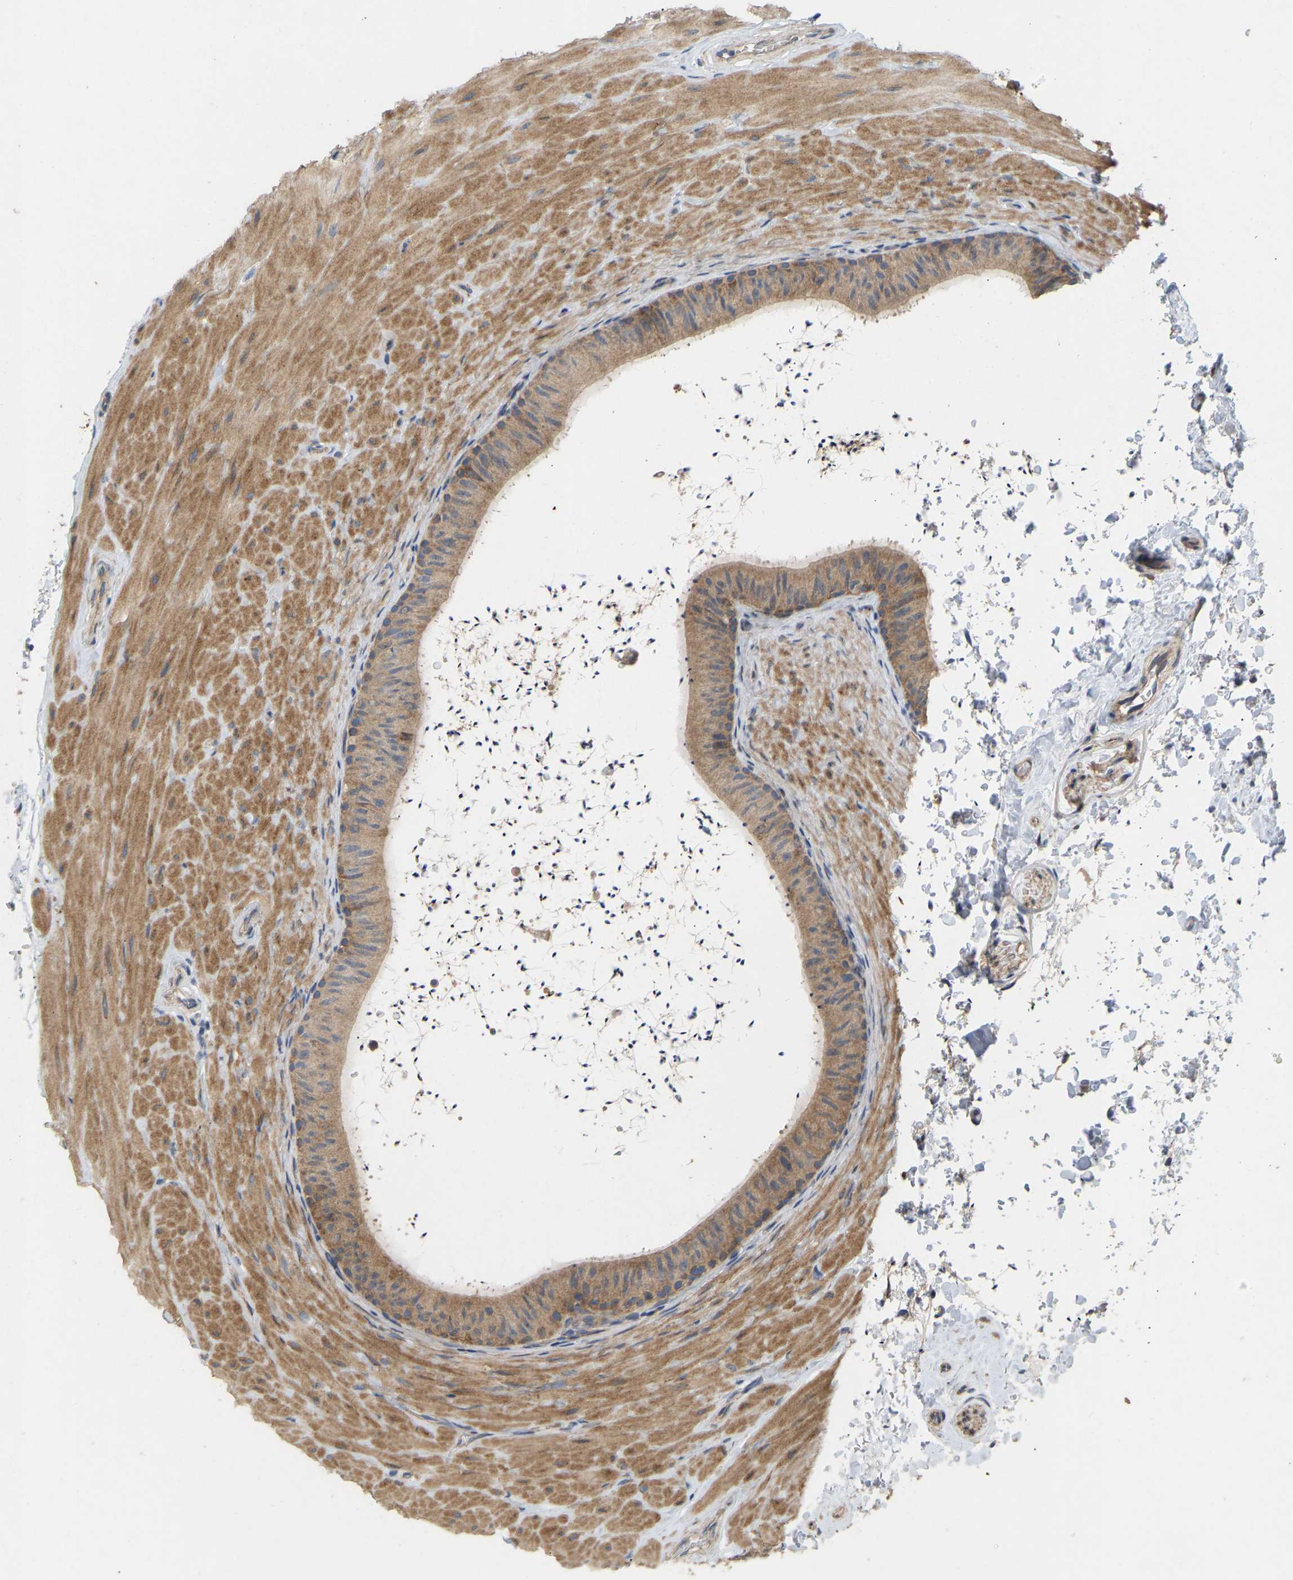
{"staining": {"intensity": "weak", "quantity": ">75%", "location": "cytoplasmic/membranous"}, "tissue": "epididymis", "cell_type": "Glandular cells", "image_type": "normal", "snomed": [{"axis": "morphology", "description": "Normal tissue, NOS"}, {"axis": "topography", "description": "Epididymis"}], "caption": "Immunohistochemical staining of benign human epididymis exhibits >75% levels of weak cytoplasmic/membranous protein expression in about >75% of glandular cells.", "gene": "HACD2", "patient": {"sex": "male", "age": 34}}